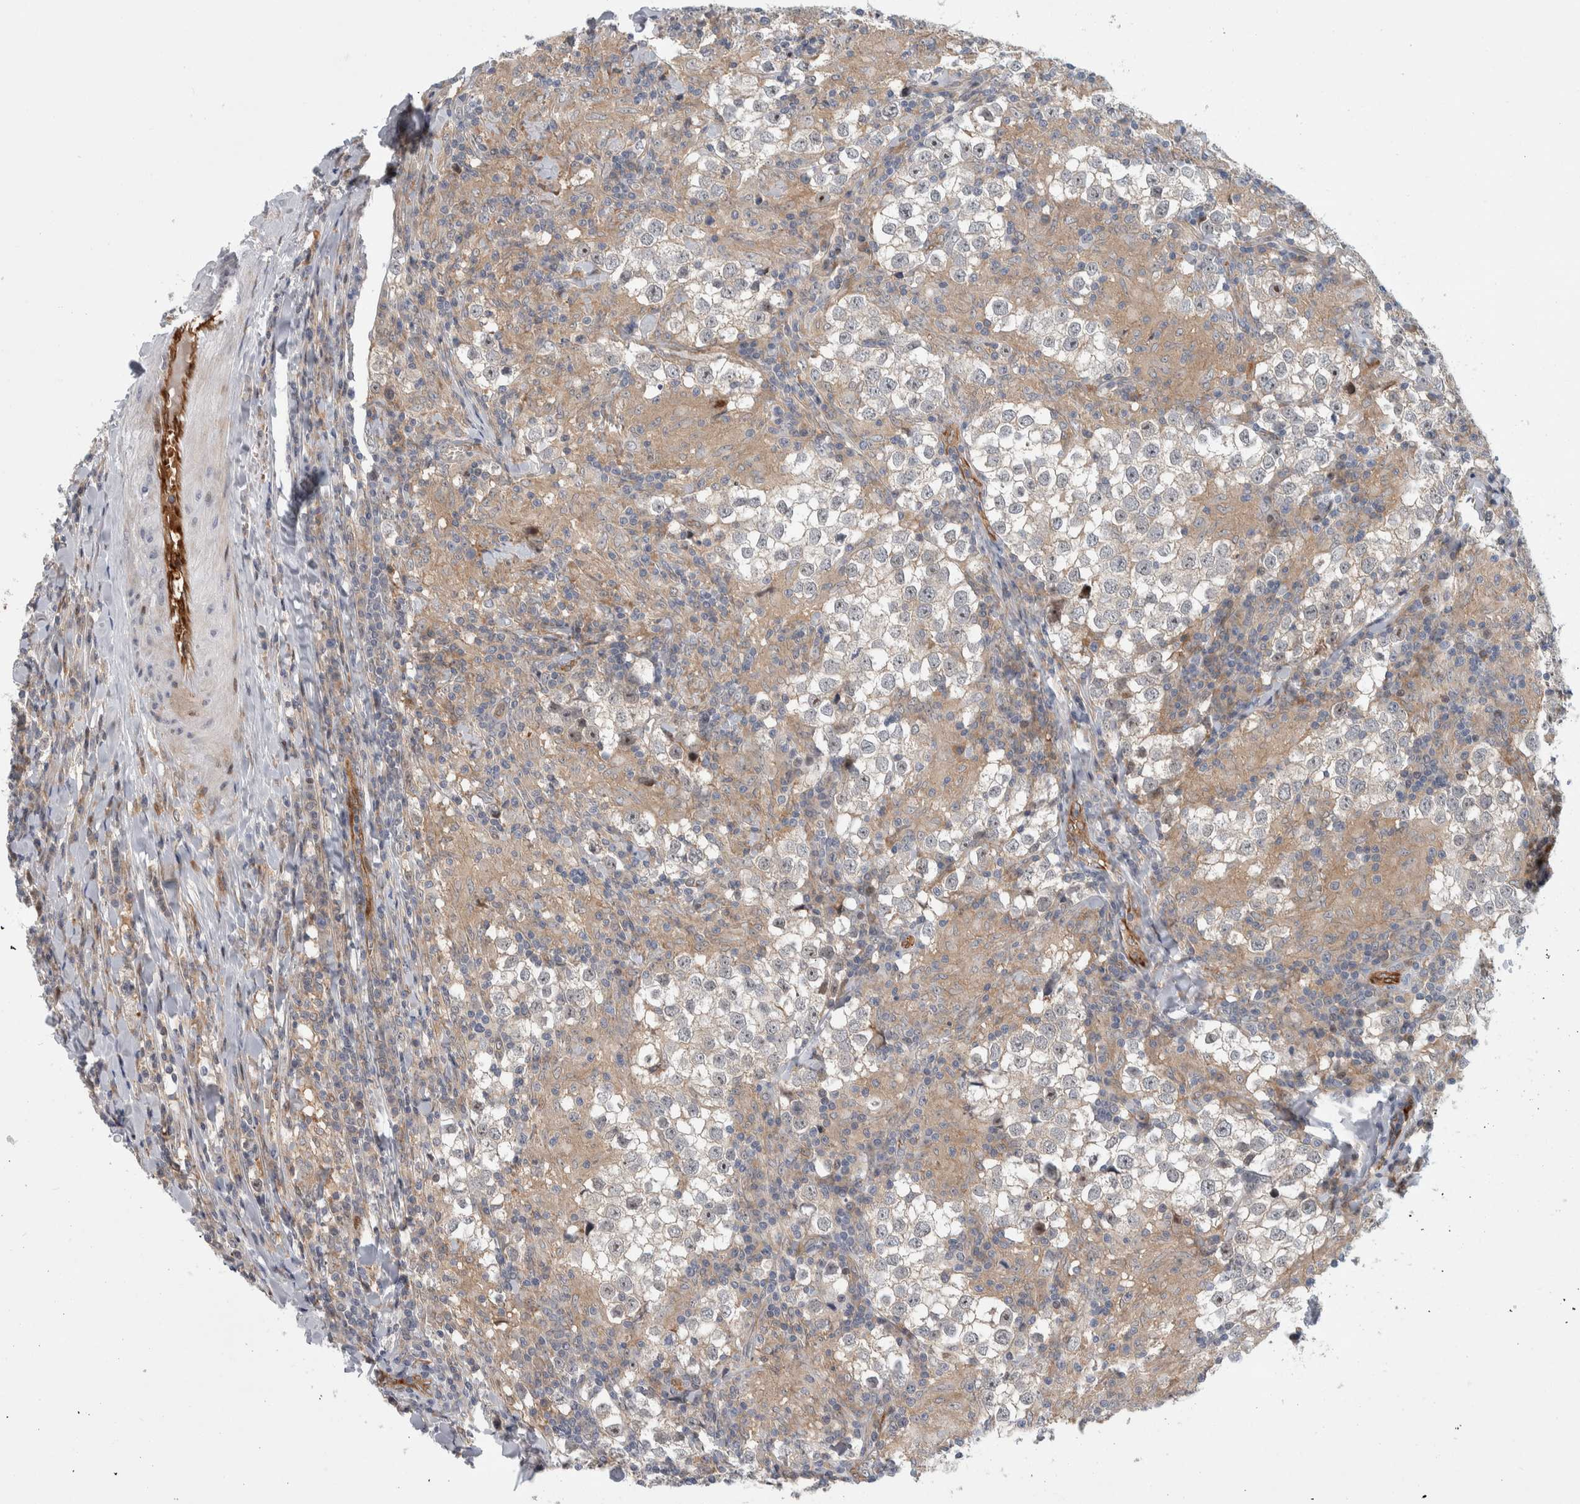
{"staining": {"intensity": "weak", "quantity": "<25%", "location": "nuclear"}, "tissue": "testis cancer", "cell_type": "Tumor cells", "image_type": "cancer", "snomed": [{"axis": "morphology", "description": "Seminoma, NOS"}, {"axis": "morphology", "description": "Carcinoma, Embryonal, NOS"}, {"axis": "topography", "description": "Testis"}], "caption": "Seminoma (testis) was stained to show a protein in brown. There is no significant expression in tumor cells. (Stains: DAB (3,3'-diaminobenzidine) IHC with hematoxylin counter stain, Microscopy: brightfield microscopy at high magnification).", "gene": "MSL1", "patient": {"sex": "male", "age": 36}}